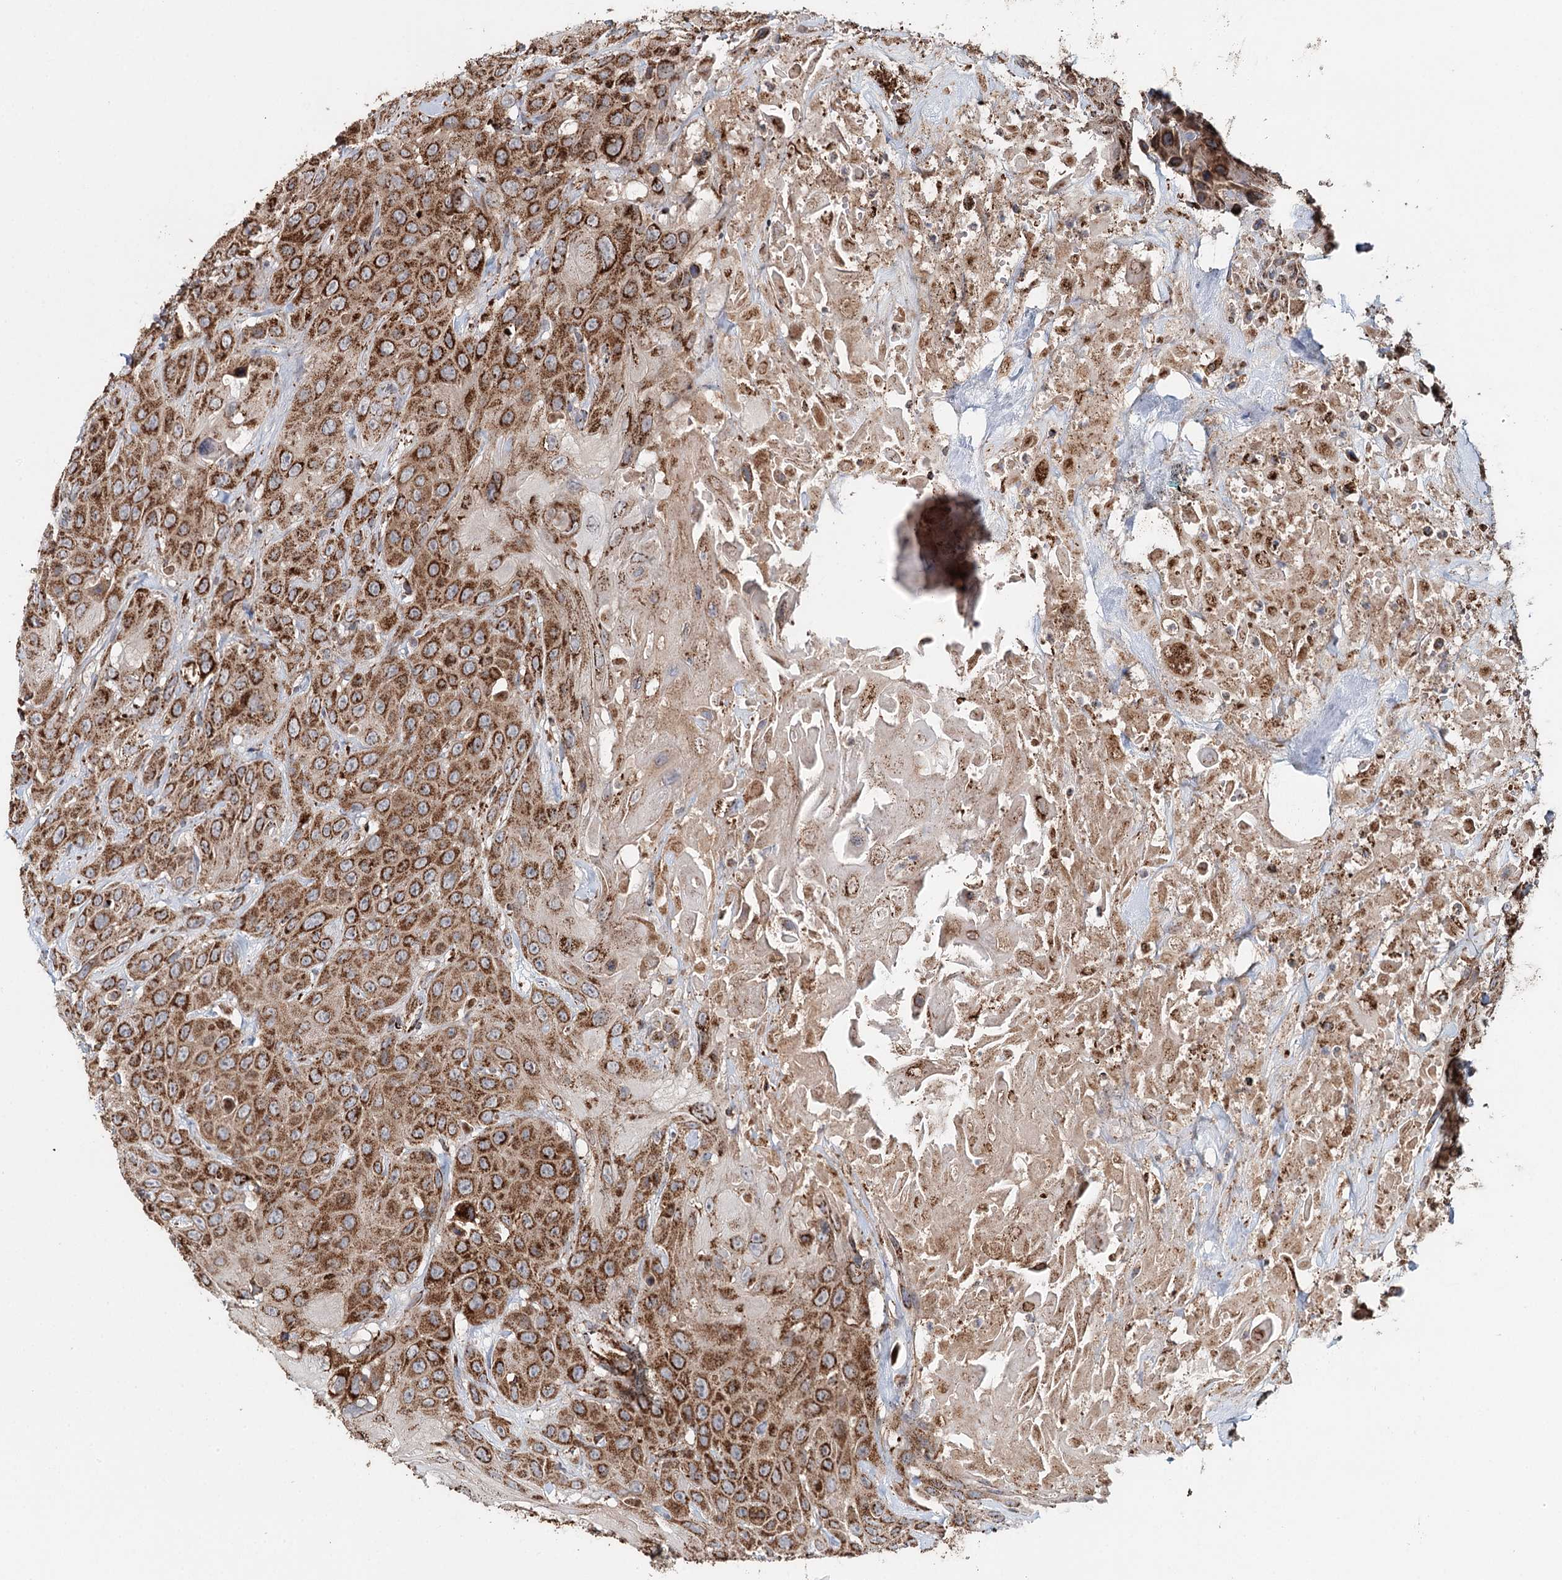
{"staining": {"intensity": "moderate", "quantity": ">75%", "location": "cytoplasmic/membranous"}, "tissue": "head and neck cancer", "cell_type": "Tumor cells", "image_type": "cancer", "snomed": [{"axis": "morphology", "description": "Squamous cell carcinoma, NOS"}, {"axis": "topography", "description": "Head-Neck"}], "caption": "Immunohistochemistry (IHC) histopathology image of human head and neck cancer stained for a protein (brown), which displays medium levels of moderate cytoplasmic/membranous staining in about >75% of tumor cells.", "gene": "APH1A", "patient": {"sex": "male", "age": 81}}